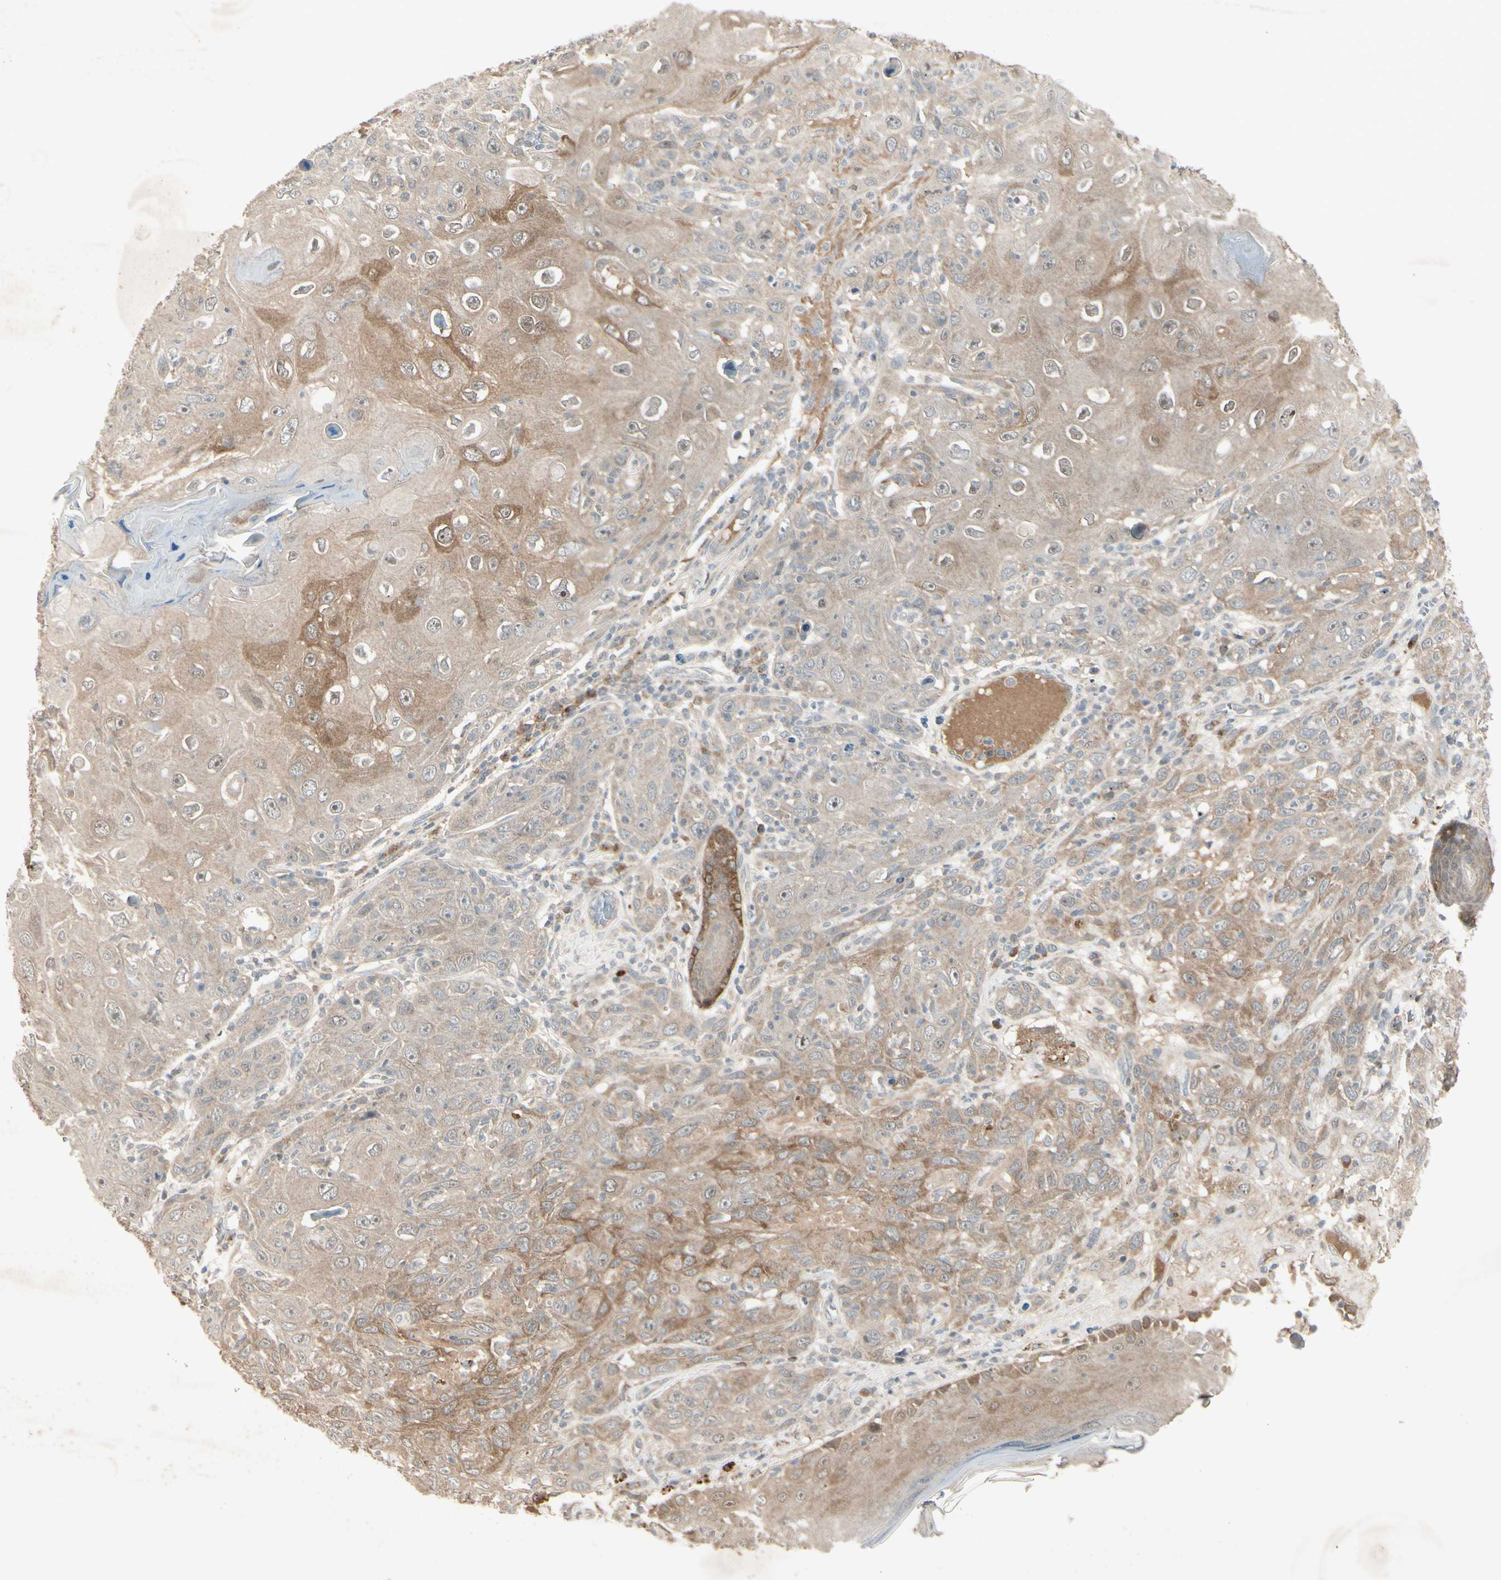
{"staining": {"intensity": "moderate", "quantity": ">75%", "location": "cytoplasmic/membranous"}, "tissue": "skin cancer", "cell_type": "Tumor cells", "image_type": "cancer", "snomed": [{"axis": "morphology", "description": "Squamous cell carcinoma, NOS"}, {"axis": "topography", "description": "Skin"}], "caption": "Moderate cytoplasmic/membranous expression is present in approximately >75% of tumor cells in squamous cell carcinoma (skin).", "gene": "FHDC1", "patient": {"sex": "female", "age": 88}}